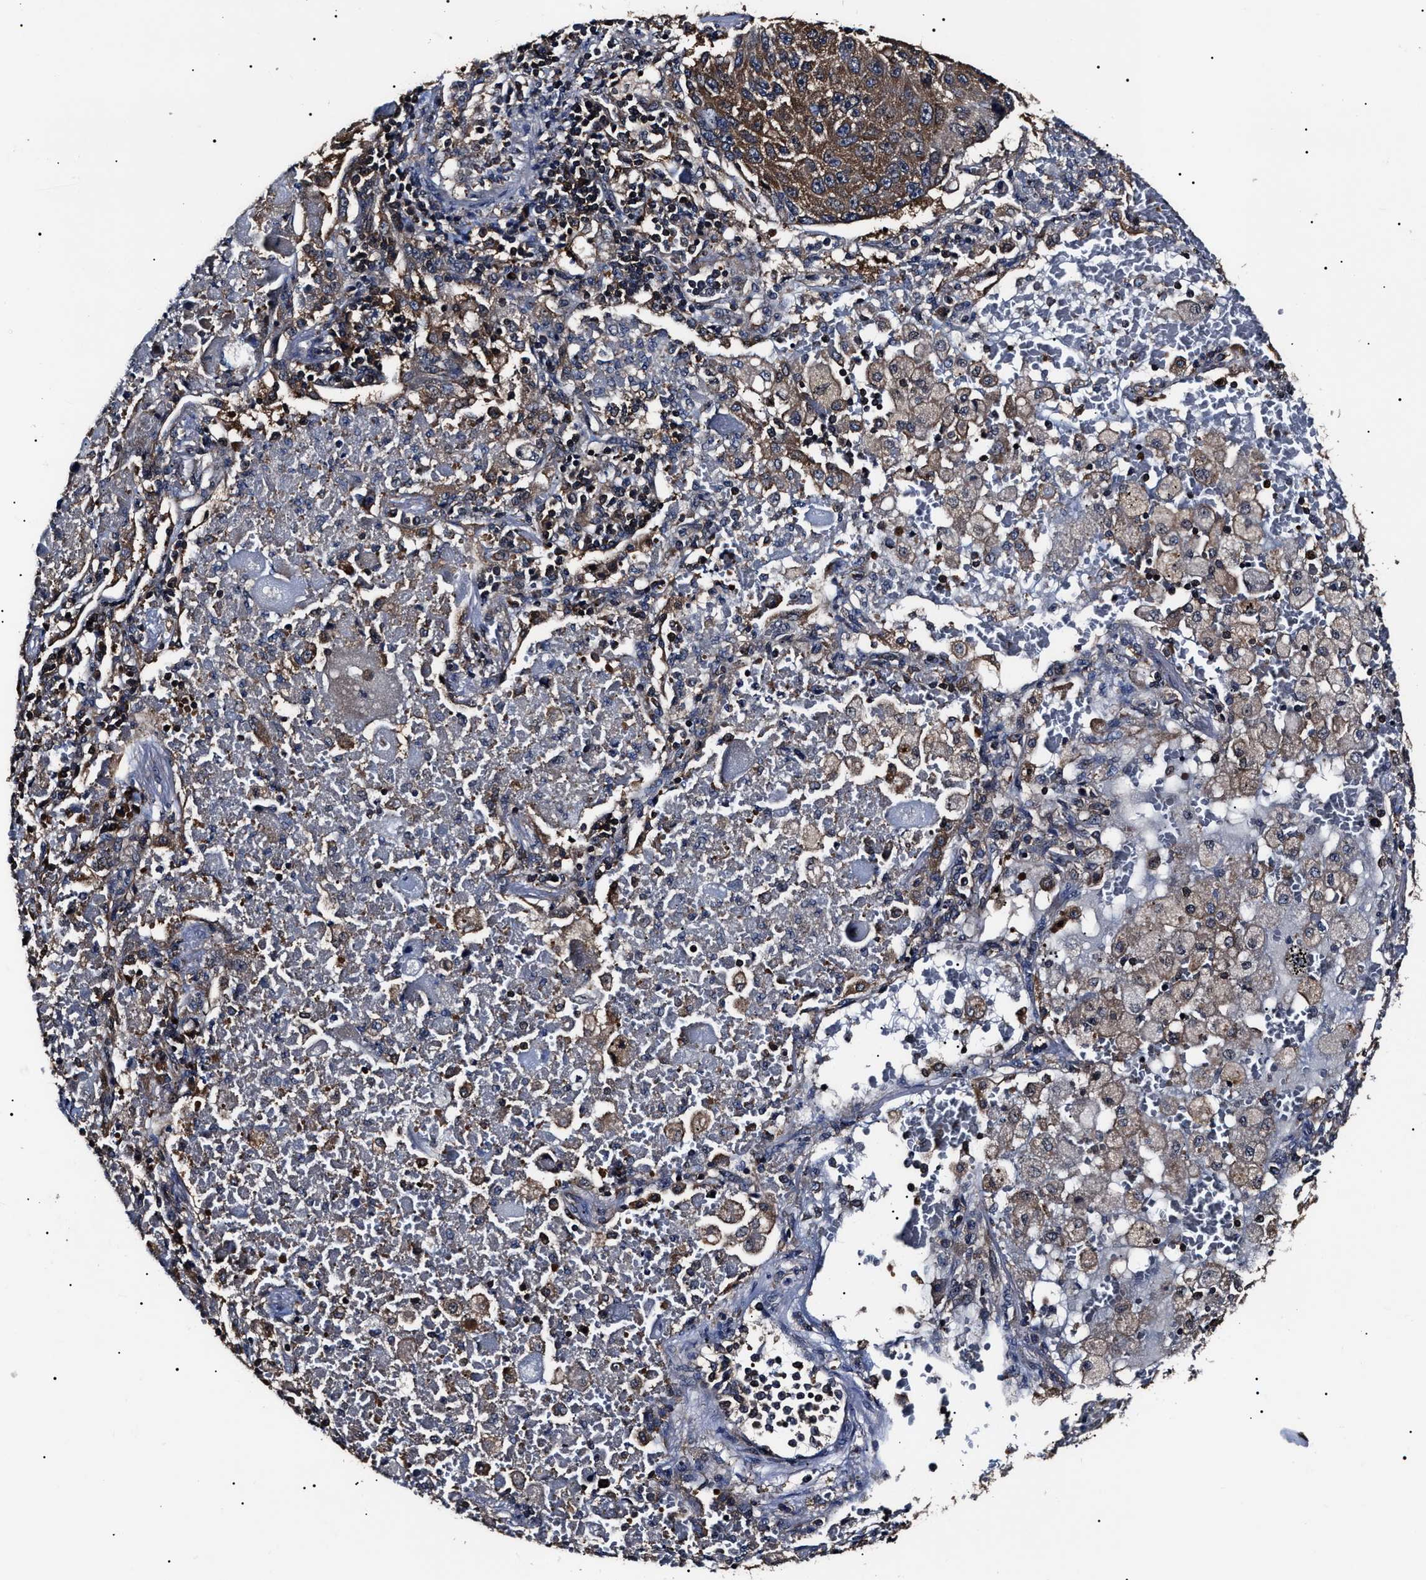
{"staining": {"intensity": "moderate", "quantity": ">75%", "location": "cytoplasmic/membranous"}, "tissue": "lung cancer", "cell_type": "Tumor cells", "image_type": "cancer", "snomed": [{"axis": "morphology", "description": "Squamous cell carcinoma, NOS"}, {"axis": "topography", "description": "Lung"}], "caption": "Protein expression by immunohistochemistry reveals moderate cytoplasmic/membranous positivity in about >75% of tumor cells in lung cancer (squamous cell carcinoma). (Brightfield microscopy of DAB IHC at high magnification).", "gene": "CCT8", "patient": {"sex": "male", "age": 61}}